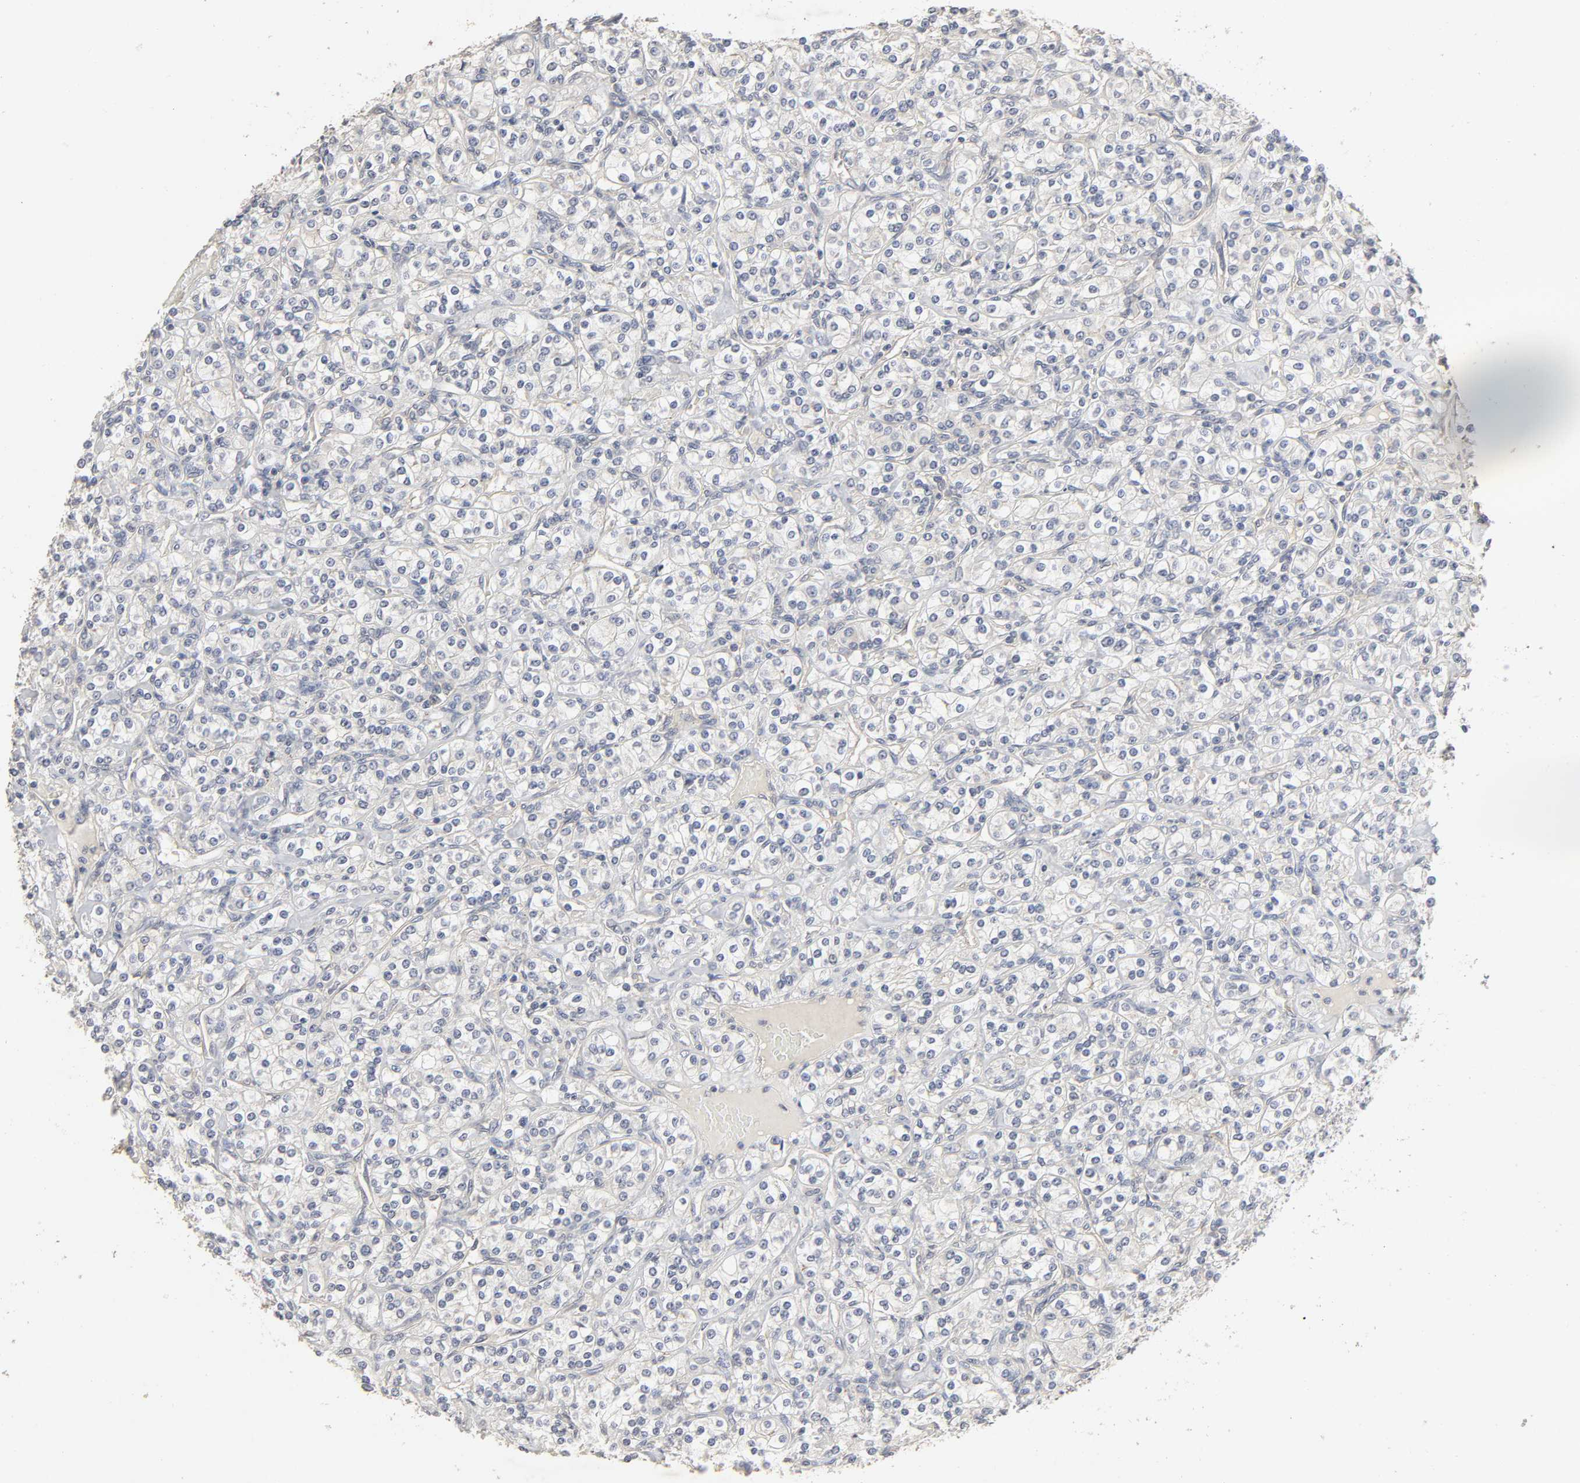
{"staining": {"intensity": "negative", "quantity": "none", "location": "none"}, "tissue": "renal cancer", "cell_type": "Tumor cells", "image_type": "cancer", "snomed": [{"axis": "morphology", "description": "Adenocarcinoma, NOS"}, {"axis": "topography", "description": "Kidney"}], "caption": "Adenocarcinoma (renal) stained for a protein using immunohistochemistry (IHC) reveals no expression tumor cells.", "gene": "SLC10A2", "patient": {"sex": "male", "age": 77}}